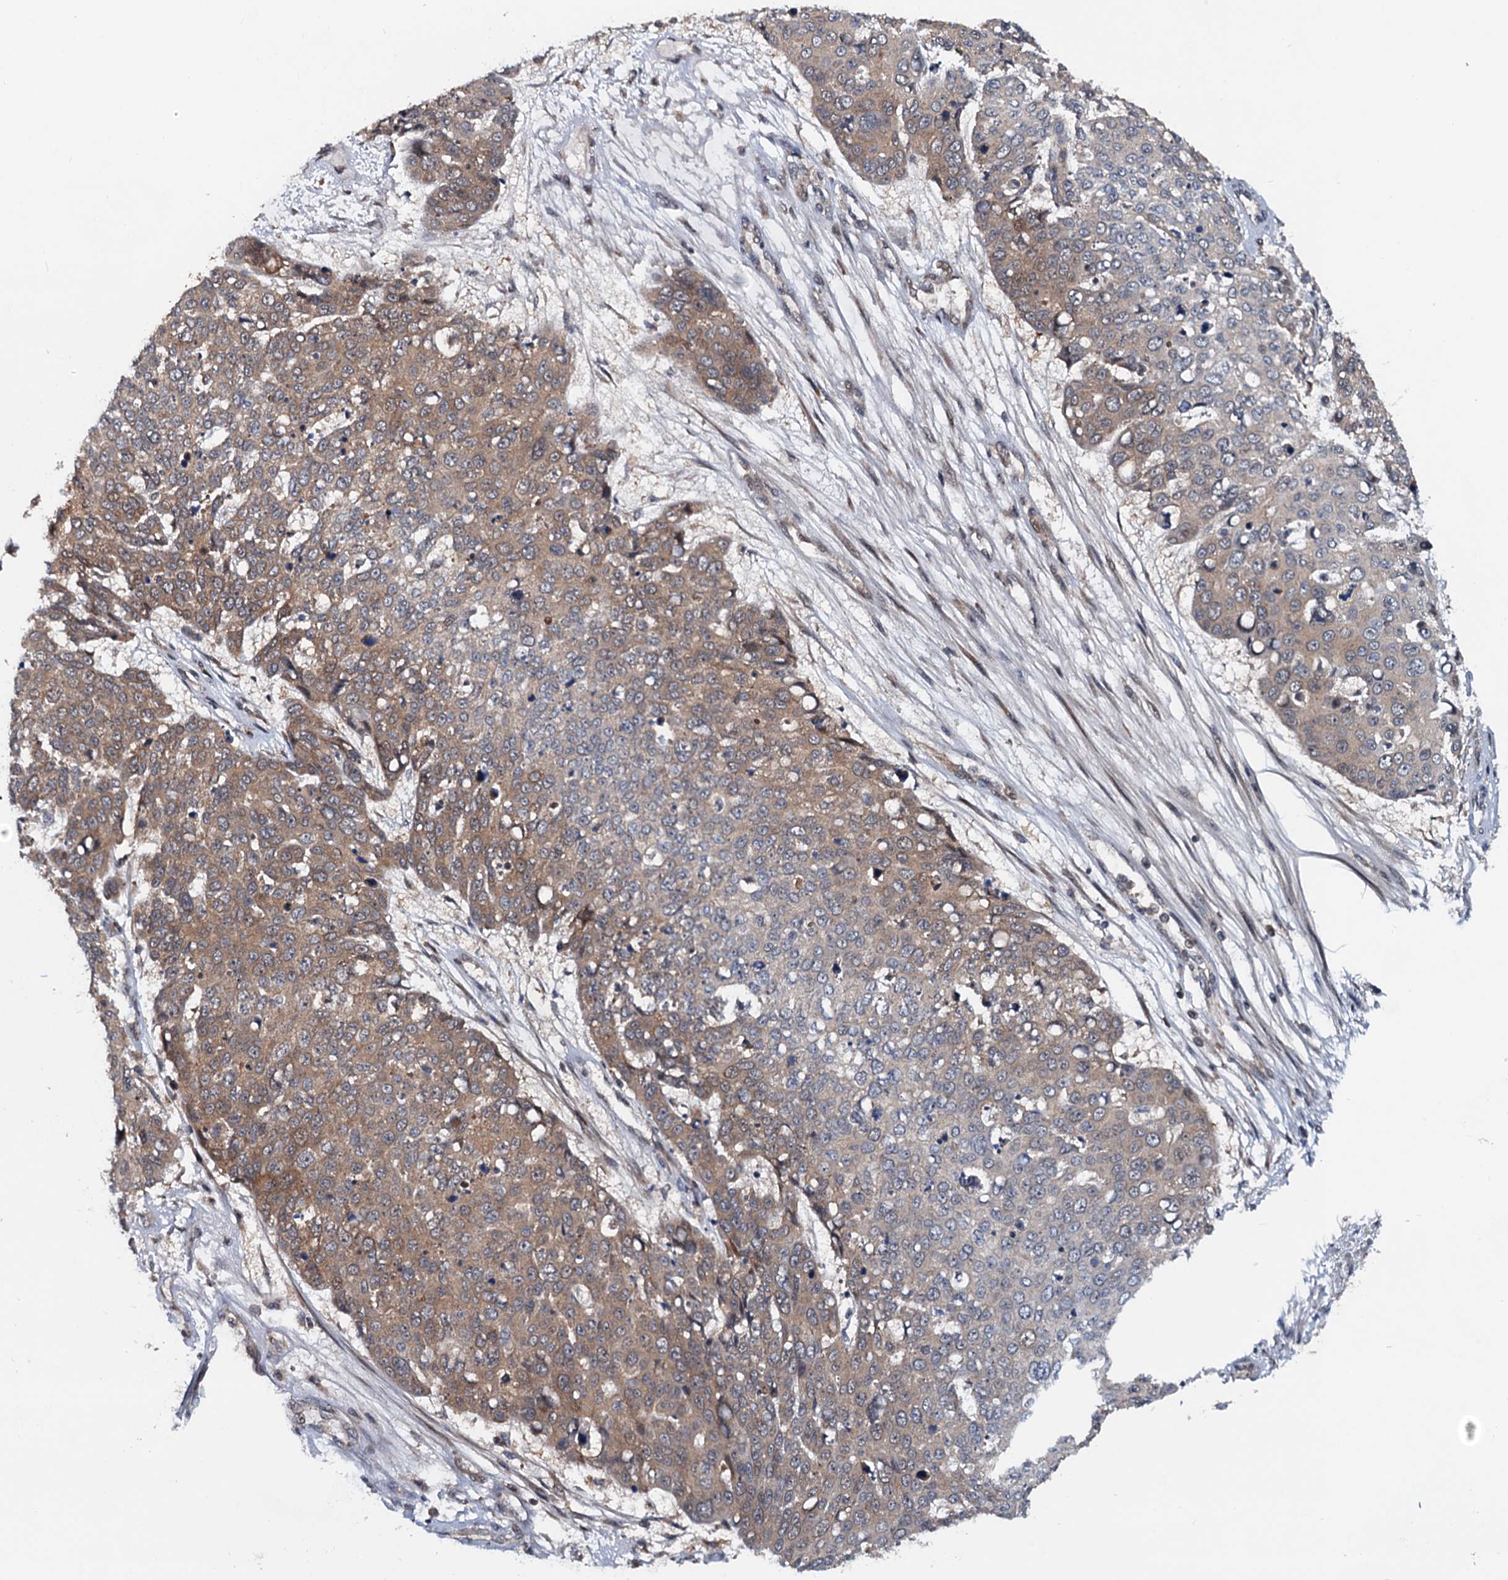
{"staining": {"intensity": "weak", "quantity": "<25%", "location": "cytoplasmic/membranous"}, "tissue": "skin cancer", "cell_type": "Tumor cells", "image_type": "cancer", "snomed": [{"axis": "morphology", "description": "Squamous cell carcinoma, NOS"}, {"axis": "topography", "description": "Skin"}], "caption": "The image demonstrates no staining of tumor cells in skin squamous cell carcinoma.", "gene": "AAGAB", "patient": {"sex": "male", "age": 71}}